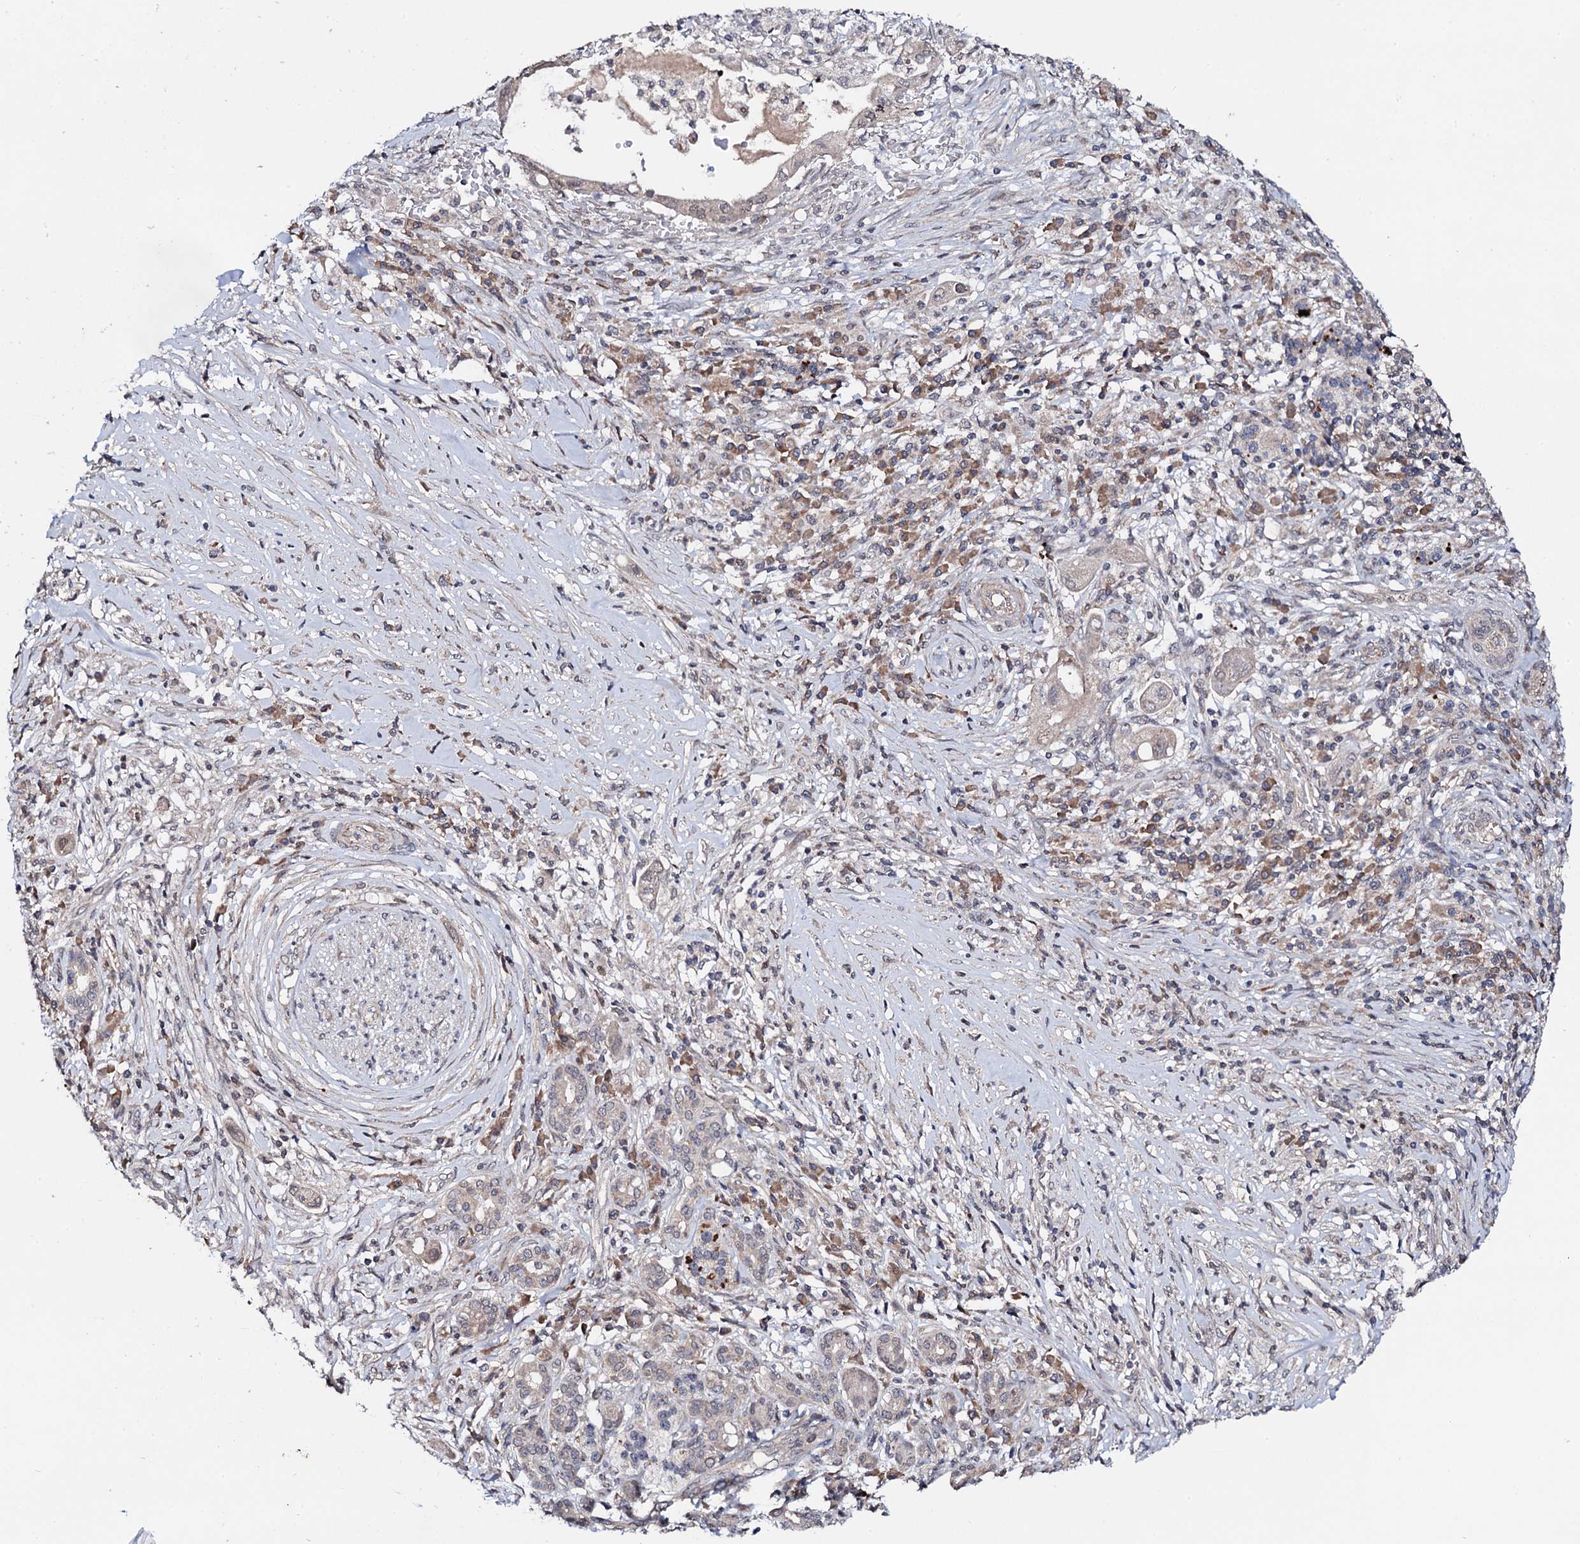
{"staining": {"intensity": "negative", "quantity": "none", "location": "none"}, "tissue": "pancreatic cancer", "cell_type": "Tumor cells", "image_type": "cancer", "snomed": [{"axis": "morphology", "description": "Adenocarcinoma, NOS"}, {"axis": "topography", "description": "Pancreas"}], "caption": "Immunohistochemistry (IHC) of human adenocarcinoma (pancreatic) displays no expression in tumor cells.", "gene": "FAM111A", "patient": {"sex": "female", "age": 73}}